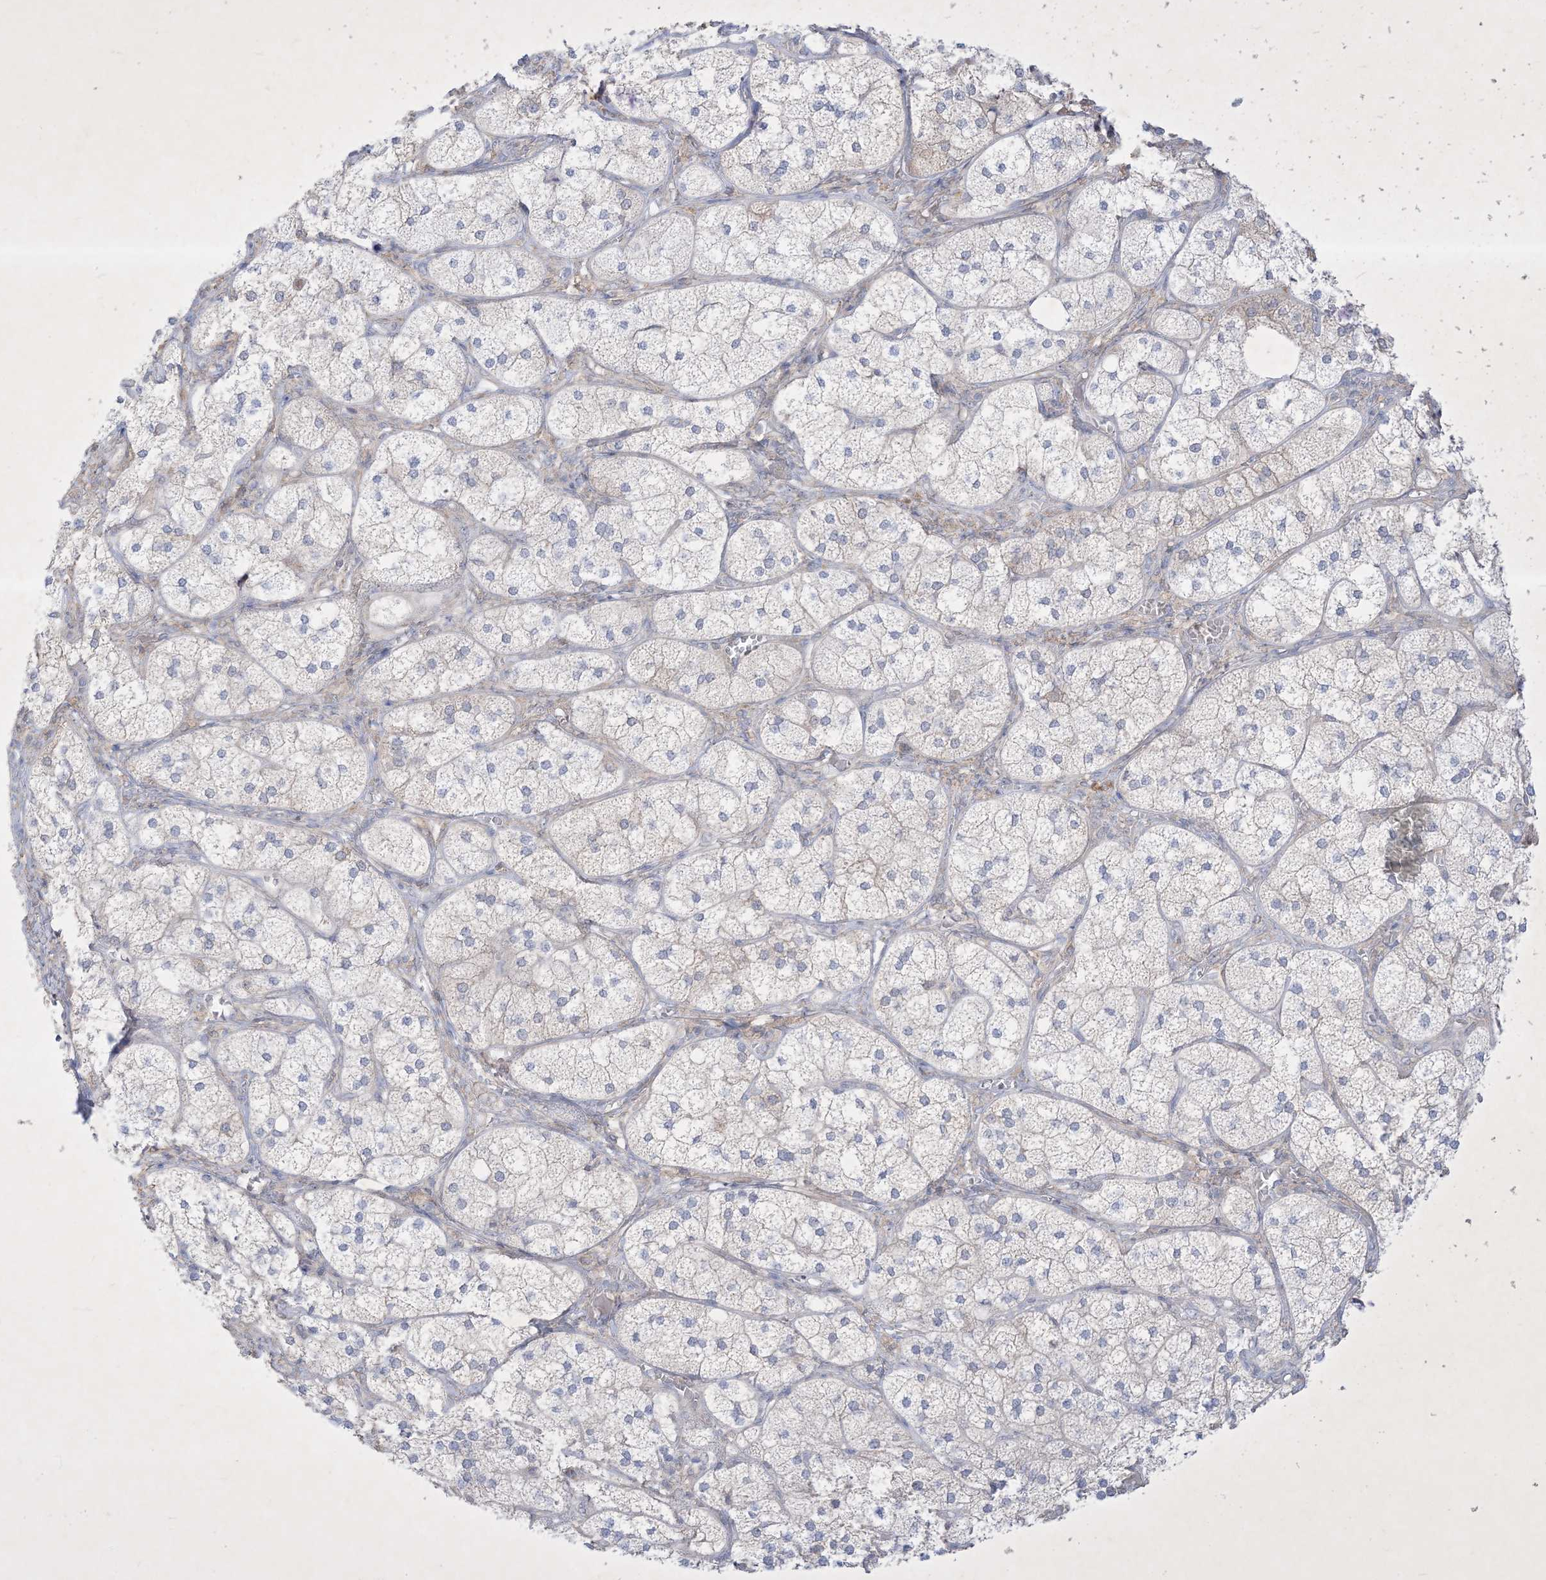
{"staining": {"intensity": "moderate", "quantity": "25%-75%", "location": "cytoplasmic/membranous"}, "tissue": "adrenal gland", "cell_type": "Glandular cells", "image_type": "normal", "snomed": [{"axis": "morphology", "description": "Normal tissue, NOS"}, {"axis": "topography", "description": "Adrenal gland"}], "caption": "Benign adrenal gland exhibits moderate cytoplasmic/membranous staining in about 25%-75% of glandular cells The protein is stained brown, and the nuclei are stained in blue (DAB IHC with brightfield microscopy, high magnification)..", "gene": "PLEKHA3", "patient": {"sex": "female", "age": 61}}